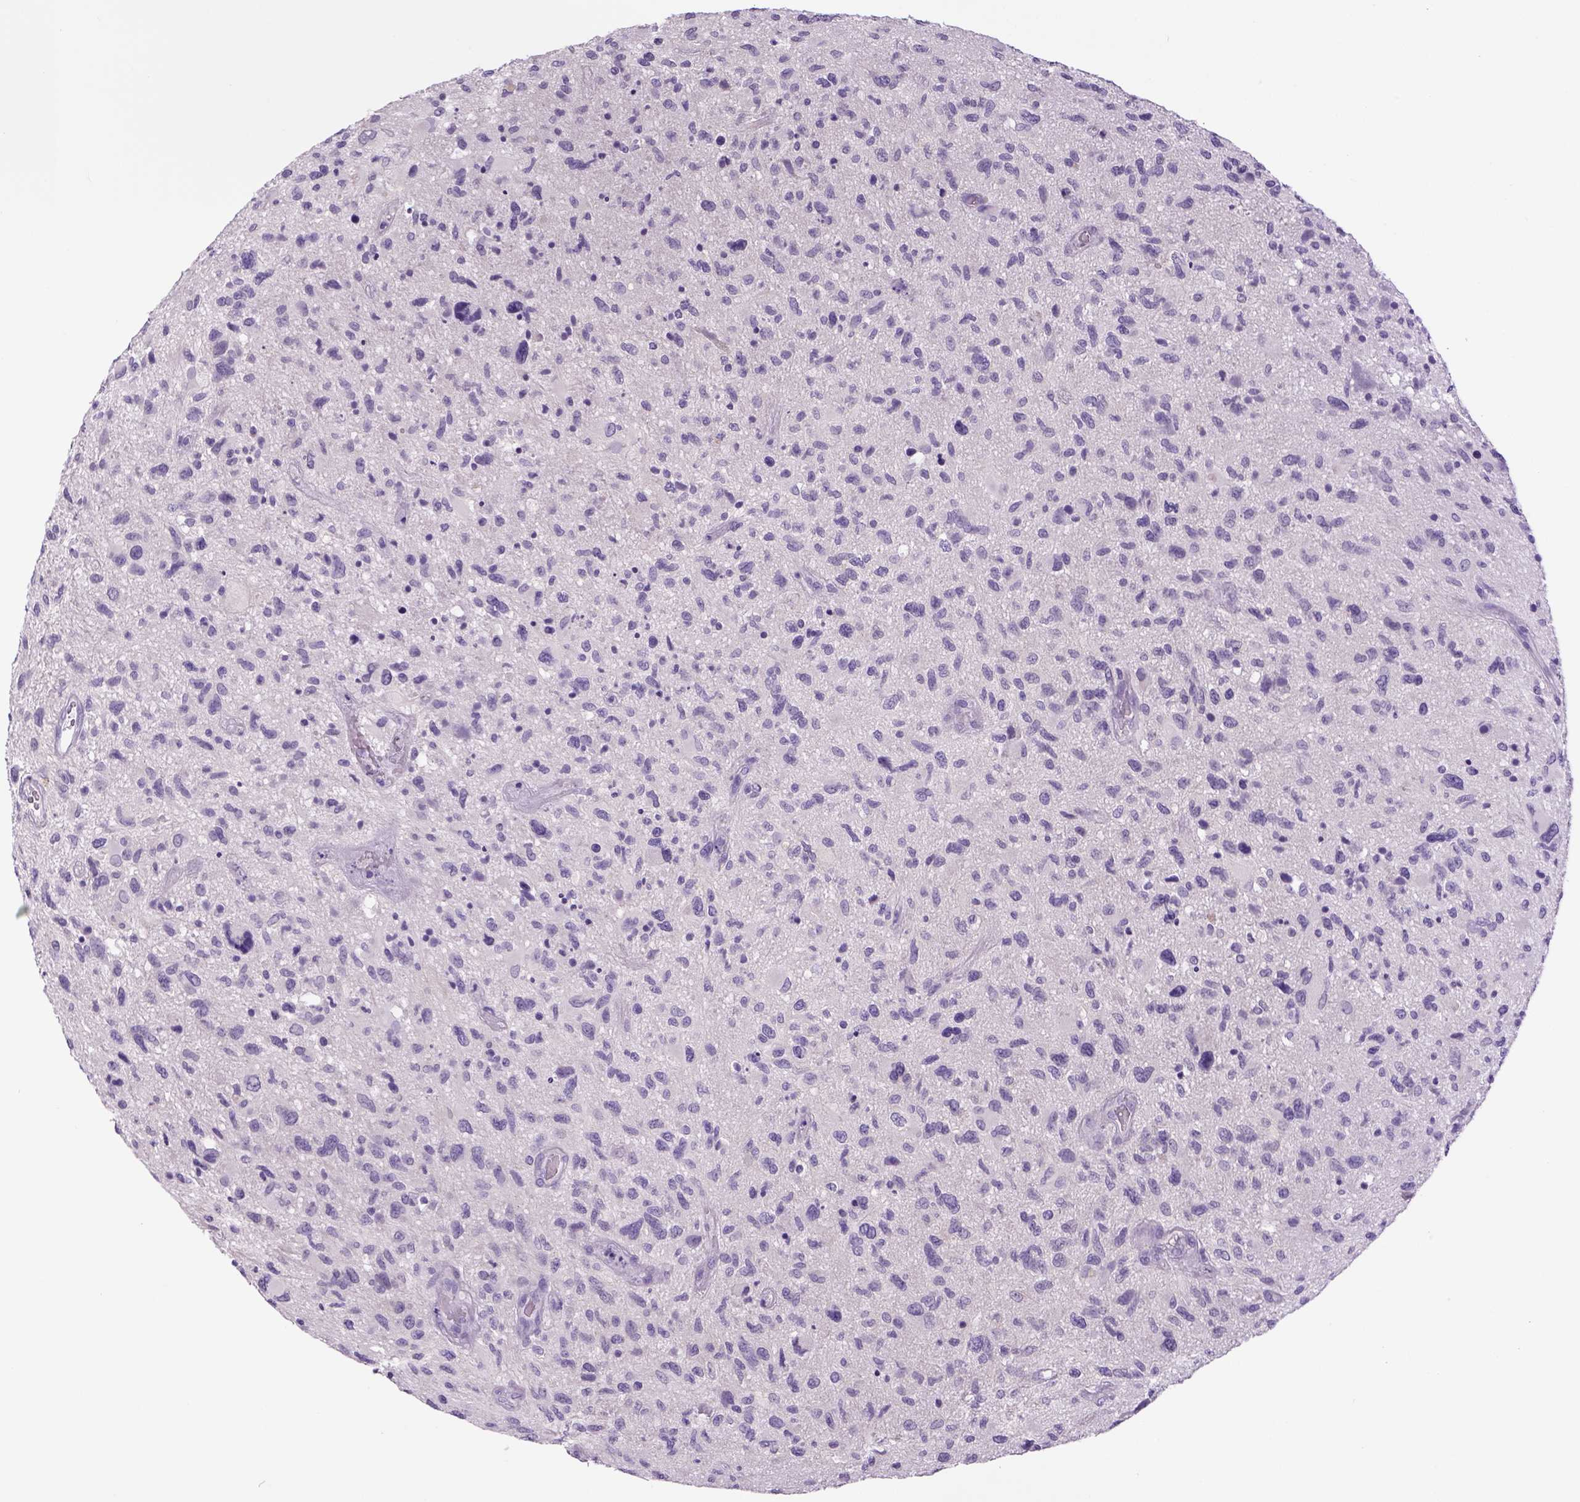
{"staining": {"intensity": "negative", "quantity": "none", "location": "none"}, "tissue": "glioma", "cell_type": "Tumor cells", "image_type": "cancer", "snomed": [{"axis": "morphology", "description": "Glioma, malignant, NOS"}, {"axis": "morphology", "description": "Glioma, malignant, High grade"}, {"axis": "topography", "description": "Brain"}], "caption": "Immunohistochemical staining of glioma demonstrates no significant staining in tumor cells.", "gene": "DBH", "patient": {"sex": "female", "age": 71}}